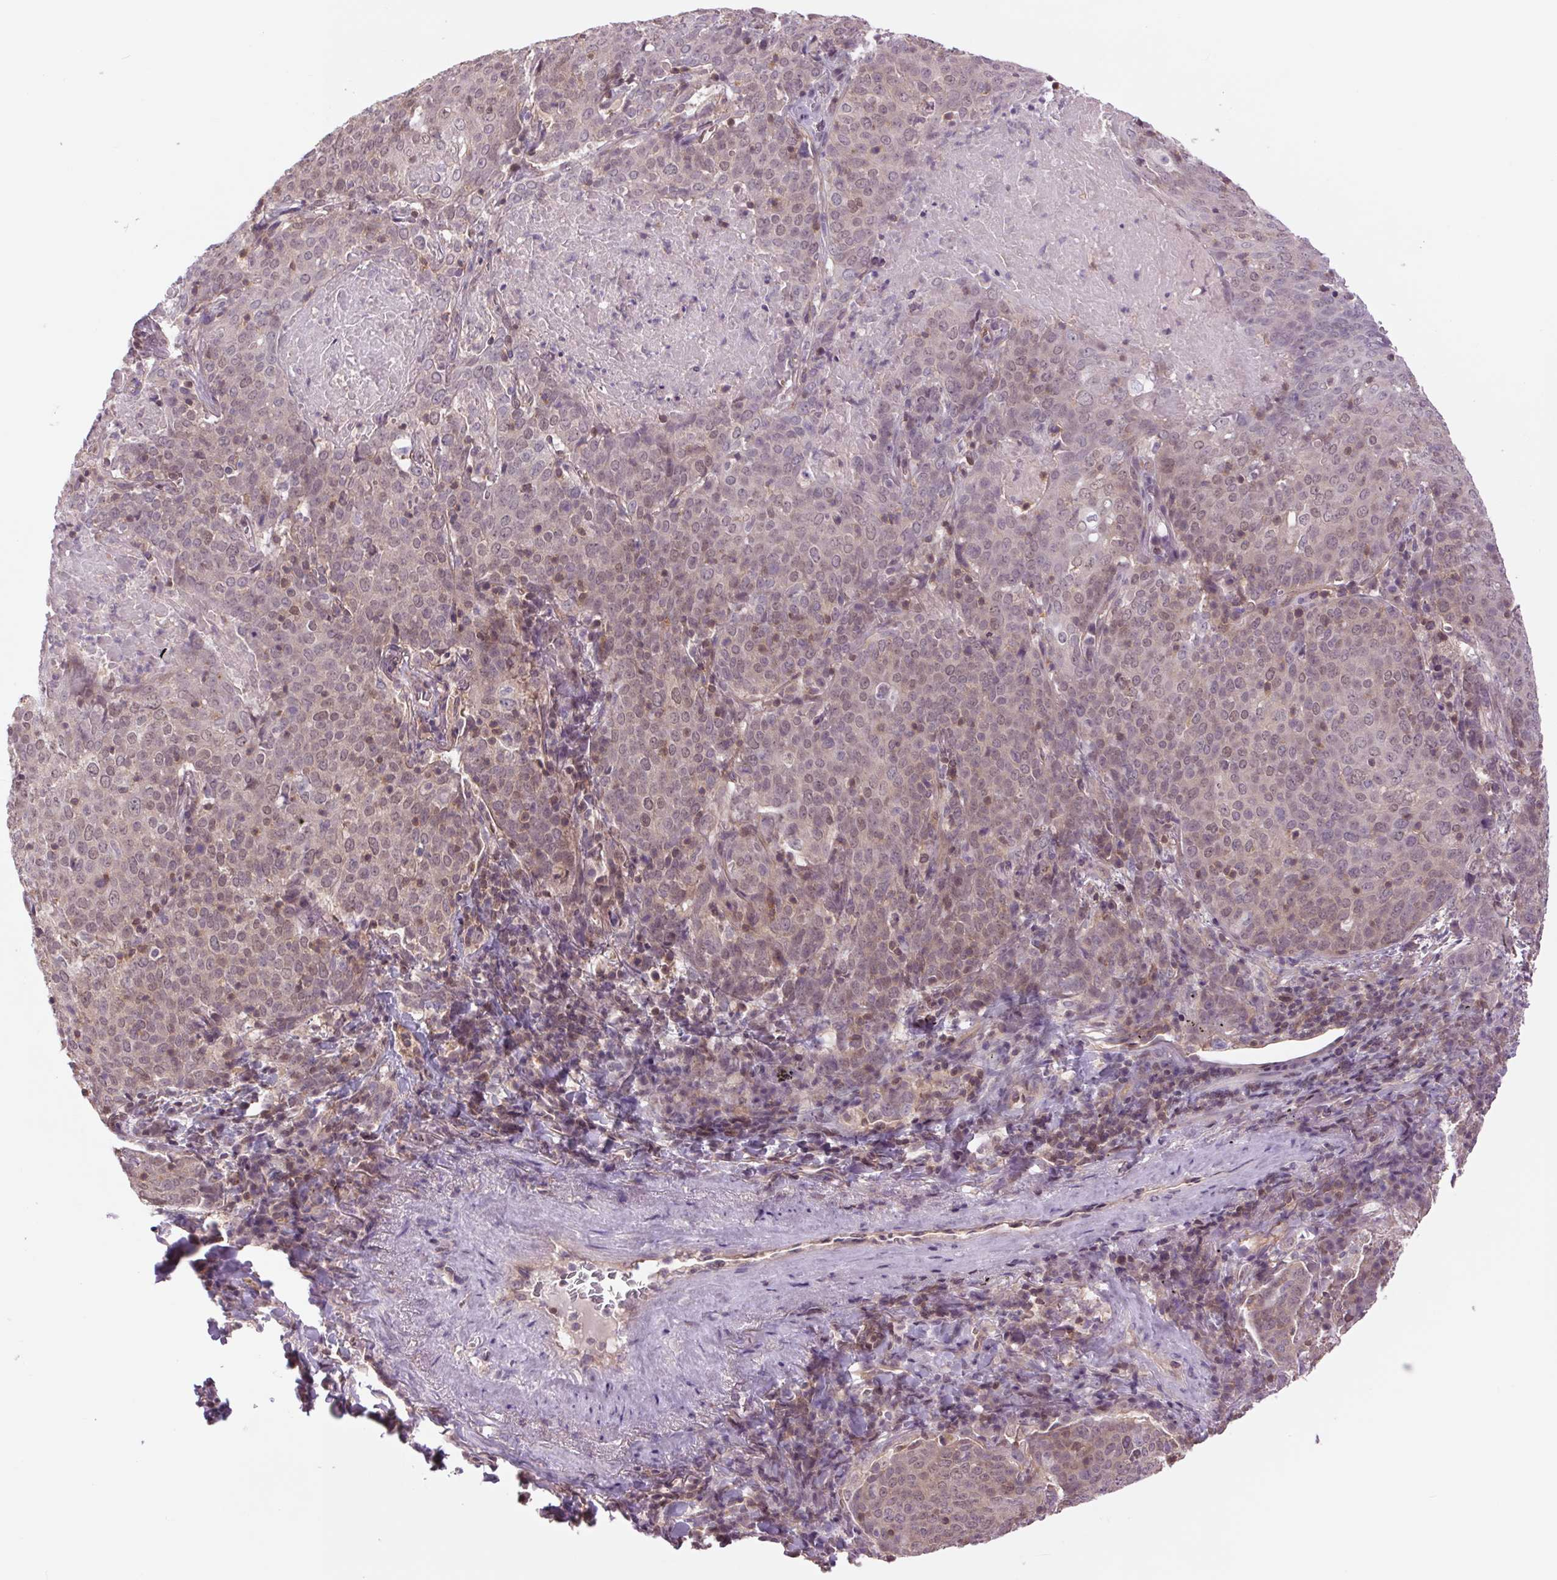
{"staining": {"intensity": "negative", "quantity": "none", "location": "none"}, "tissue": "lung cancer", "cell_type": "Tumor cells", "image_type": "cancer", "snomed": [{"axis": "morphology", "description": "Squamous cell carcinoma, NOS"}, {"axis": "topography", "description": "Lung"}], "caption": "This is an immunohistochemistry (IHC) photomicrograph of human lung cancer. There is no positivity in tumor cells.", "gene": "SH3RF2", "patient": {"sex": "male", "age": 82}}